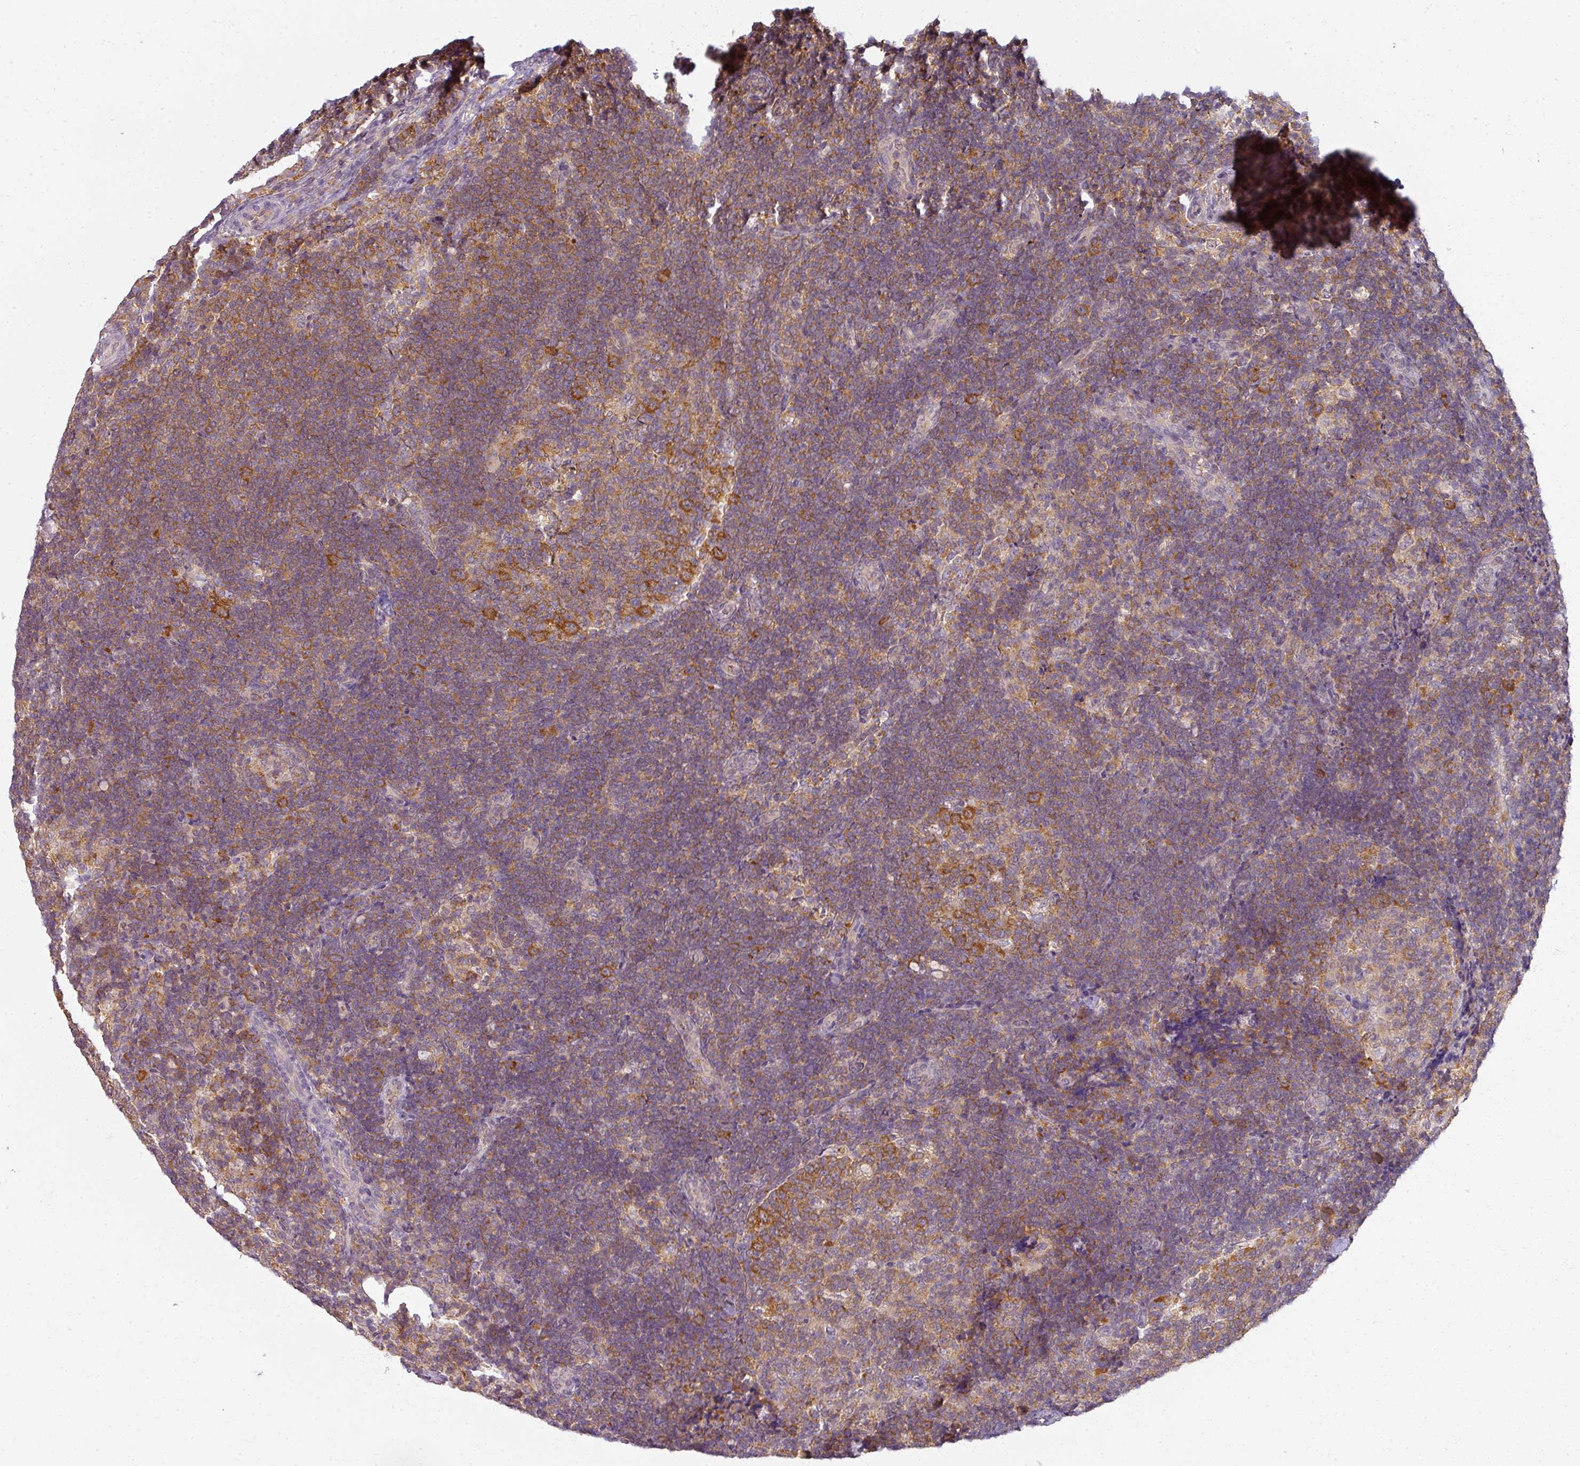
{"staining": {"intensity": "moderate", "quantity": ">75%", "location": "cytoplasmic/membranous"}, "tissue": "lymph node", "cell_type": "Germinal center cells", "image_type": "normal", "snomed": [{"axis": "morphology", "description": "Normal tissue, NOS"}, {"axis": "topography", "description": "Lymph node"}], "caption": "Protein staining shows moderate cytoplasmic/membranous staining in approximately >75% of germinal center cells in benign lymph node.", "gene": "AGPAT4", "patient": {"sex": "female", "age": 31}}